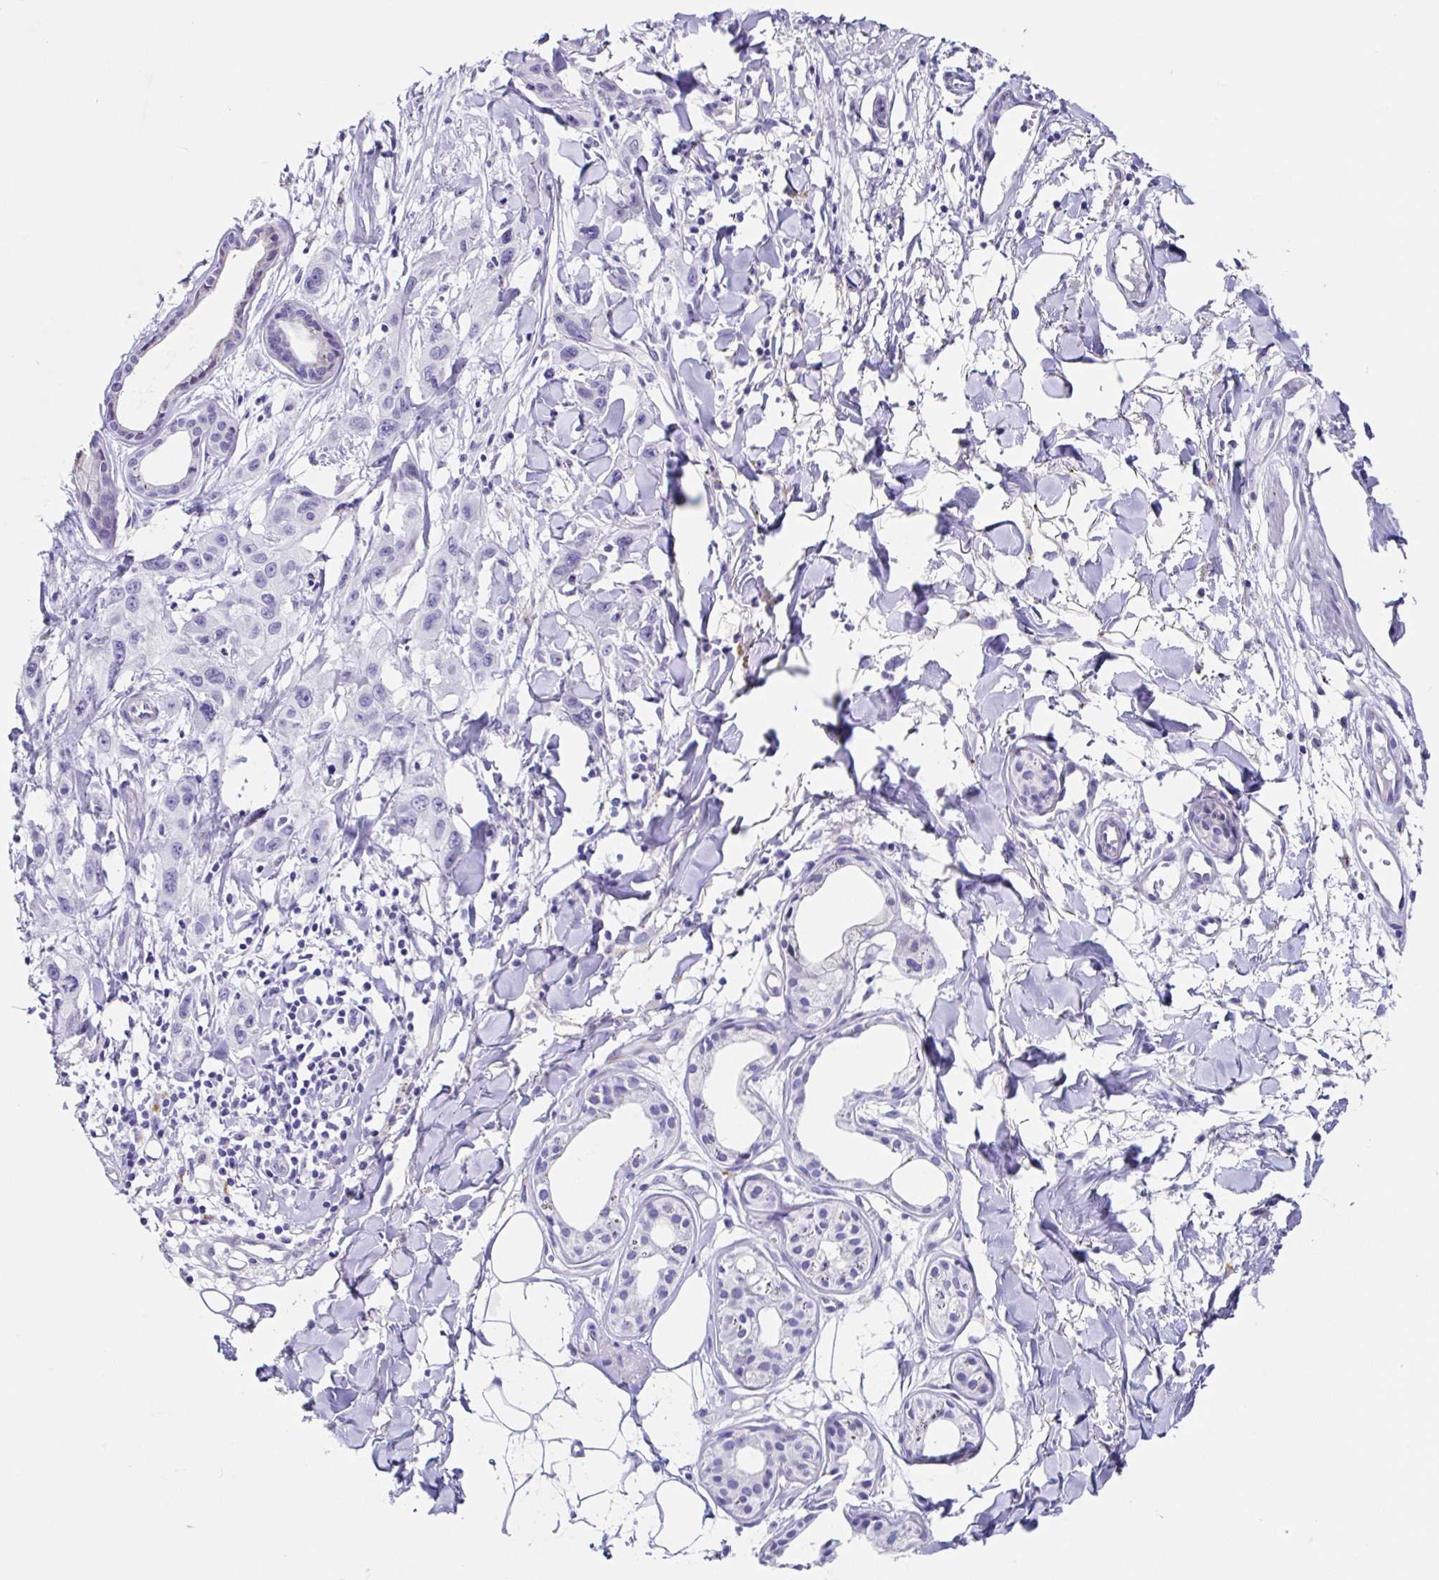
{"staining": {"intensity": "negative", "quantity": "none", "location": "none"}, "tissue": "skin cancer", "cell_type": "Tumor cells", "image_type": "cancer", "snomed": [{"axis": "morphology", "description": "Squamous cell carcinoma, NOS"}, {"axis": "topography", "description": "Skin"}], "caption": "Protein analysis of squamous cell carcinoma (skin) shows no significant expression in tumor cells.", "gene": "TMPRSS11E", "patient": {"sex": "male", "age": 63}}